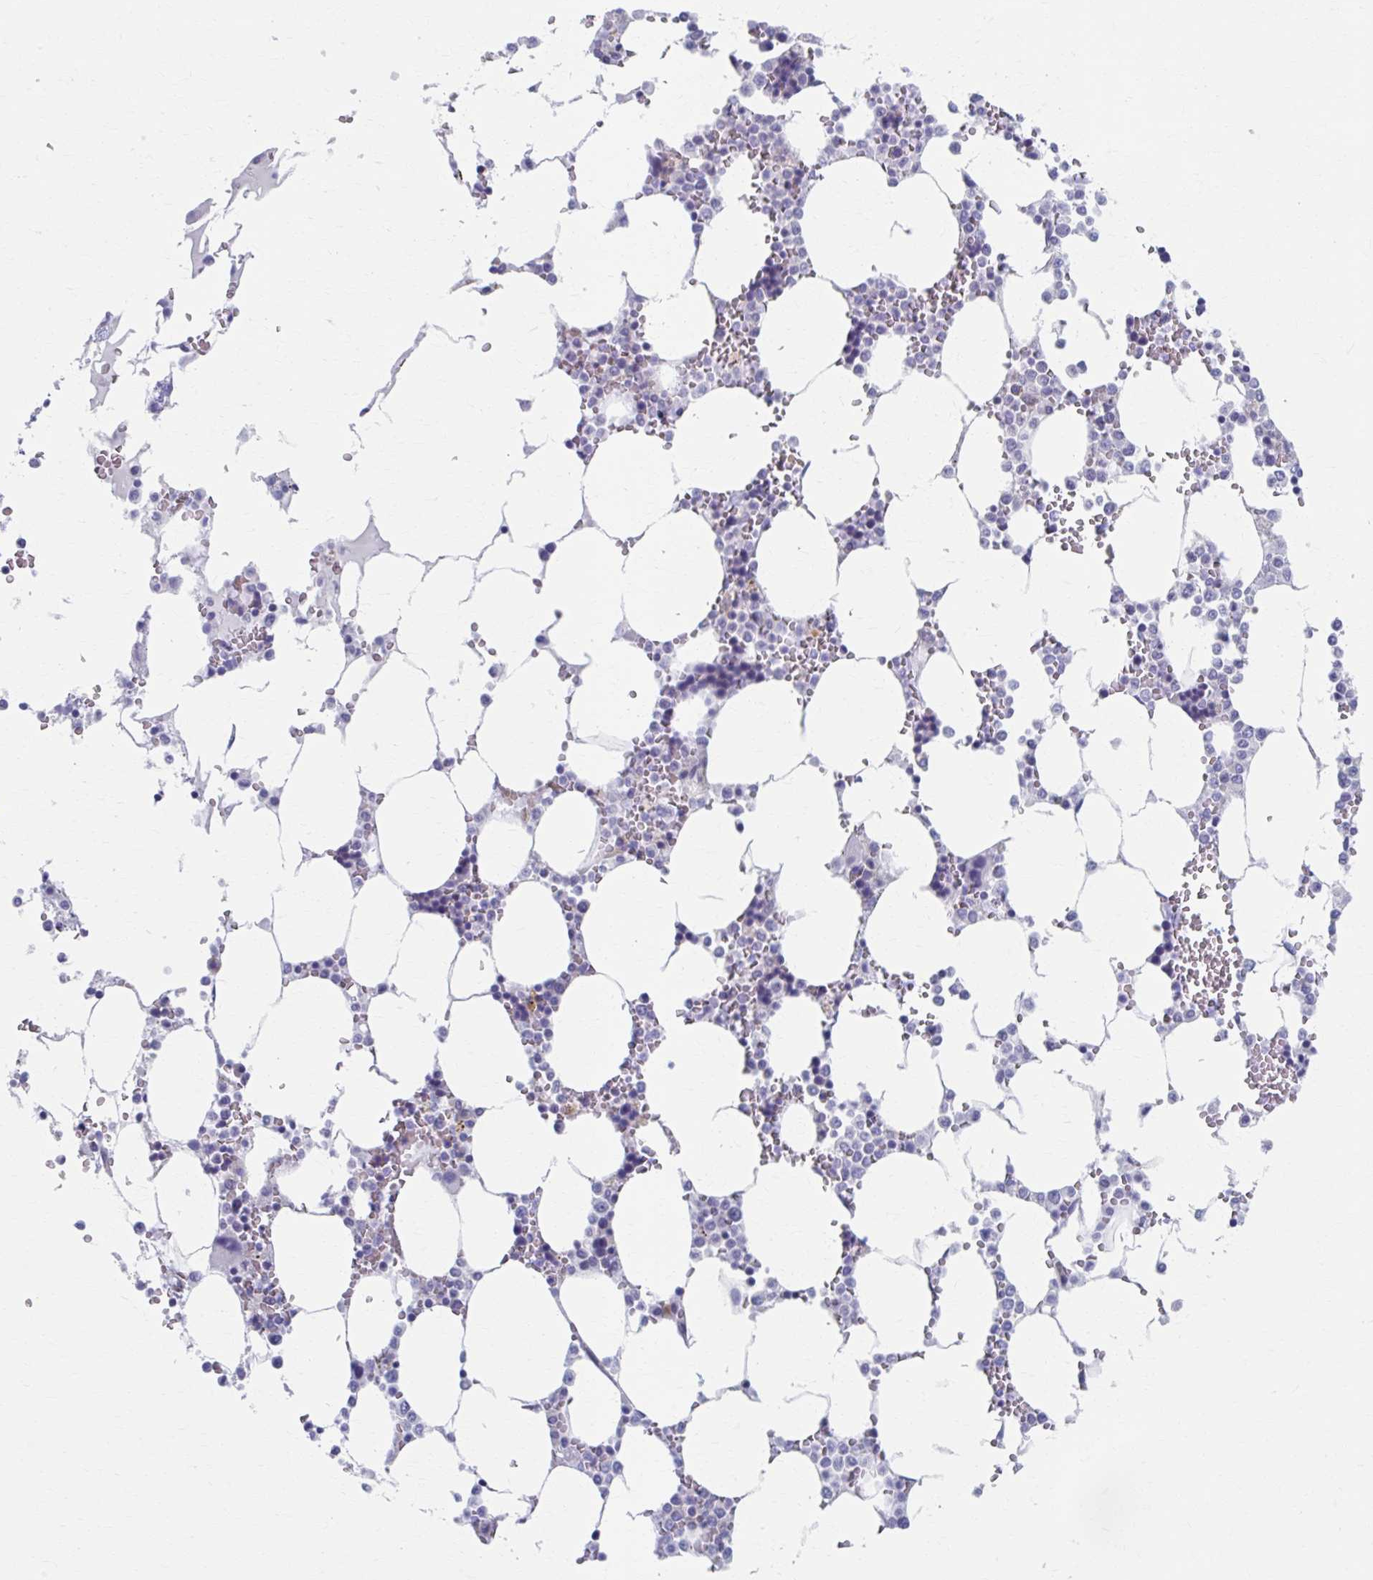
{"staining": {"intensity": "negative", "quantity": "none", "location": "none"}, "tissue": "bone marrow", "cell_type": "Hematopoietic cells", "image_type": "normal", "snomed": [{"axis": "morphology", "description": "Normal tissue, NOS"}, {"axis": "topography", "description": "Bone marrow"}], "caption": "This is an IHC photomicrograph of normal human bone marrow. There is no staining in hematopoietic cells.", "gene": "ABHD16B", "patient": {"sex": "male", "age": 64}}